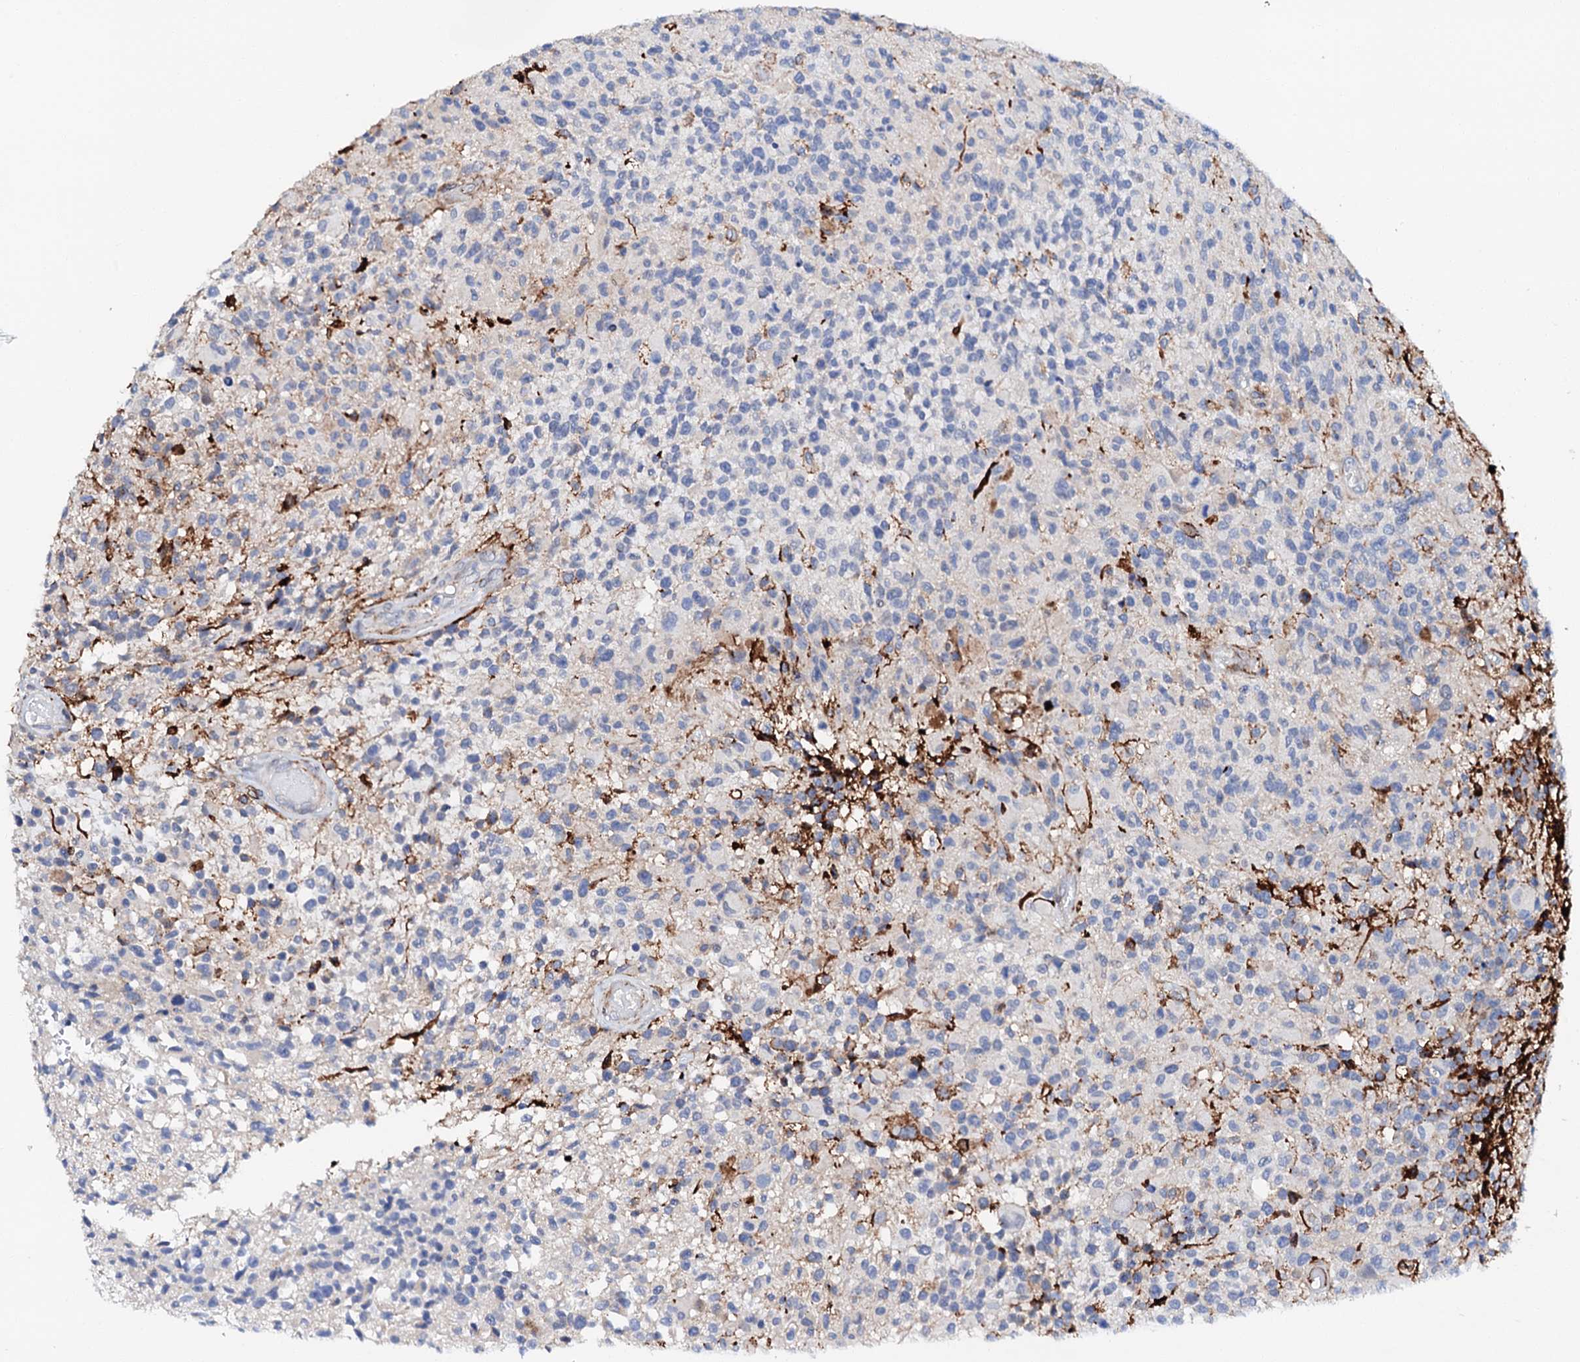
{"staining": {"intensity": "negative", "quantity": "none", "location": "none"}, "tissue": "glioma", "cell_type": "Tumor cells", "image_type": "cancer", "snomed": [{"axis": "morphology", "description": "Glioma, malignant, High grade"}, {"axis": "morphology", "description": "Glioblastoma, NOS"}, {"axis": "topography", "description": "Brain"}], "caption": "Photomicrograph shows no protein staining in tumor cells of glioblastoma tissue. Nuclei are stained in blue.", "gene": "MED13L", "patient": {"sex": "male", "age": 60}}